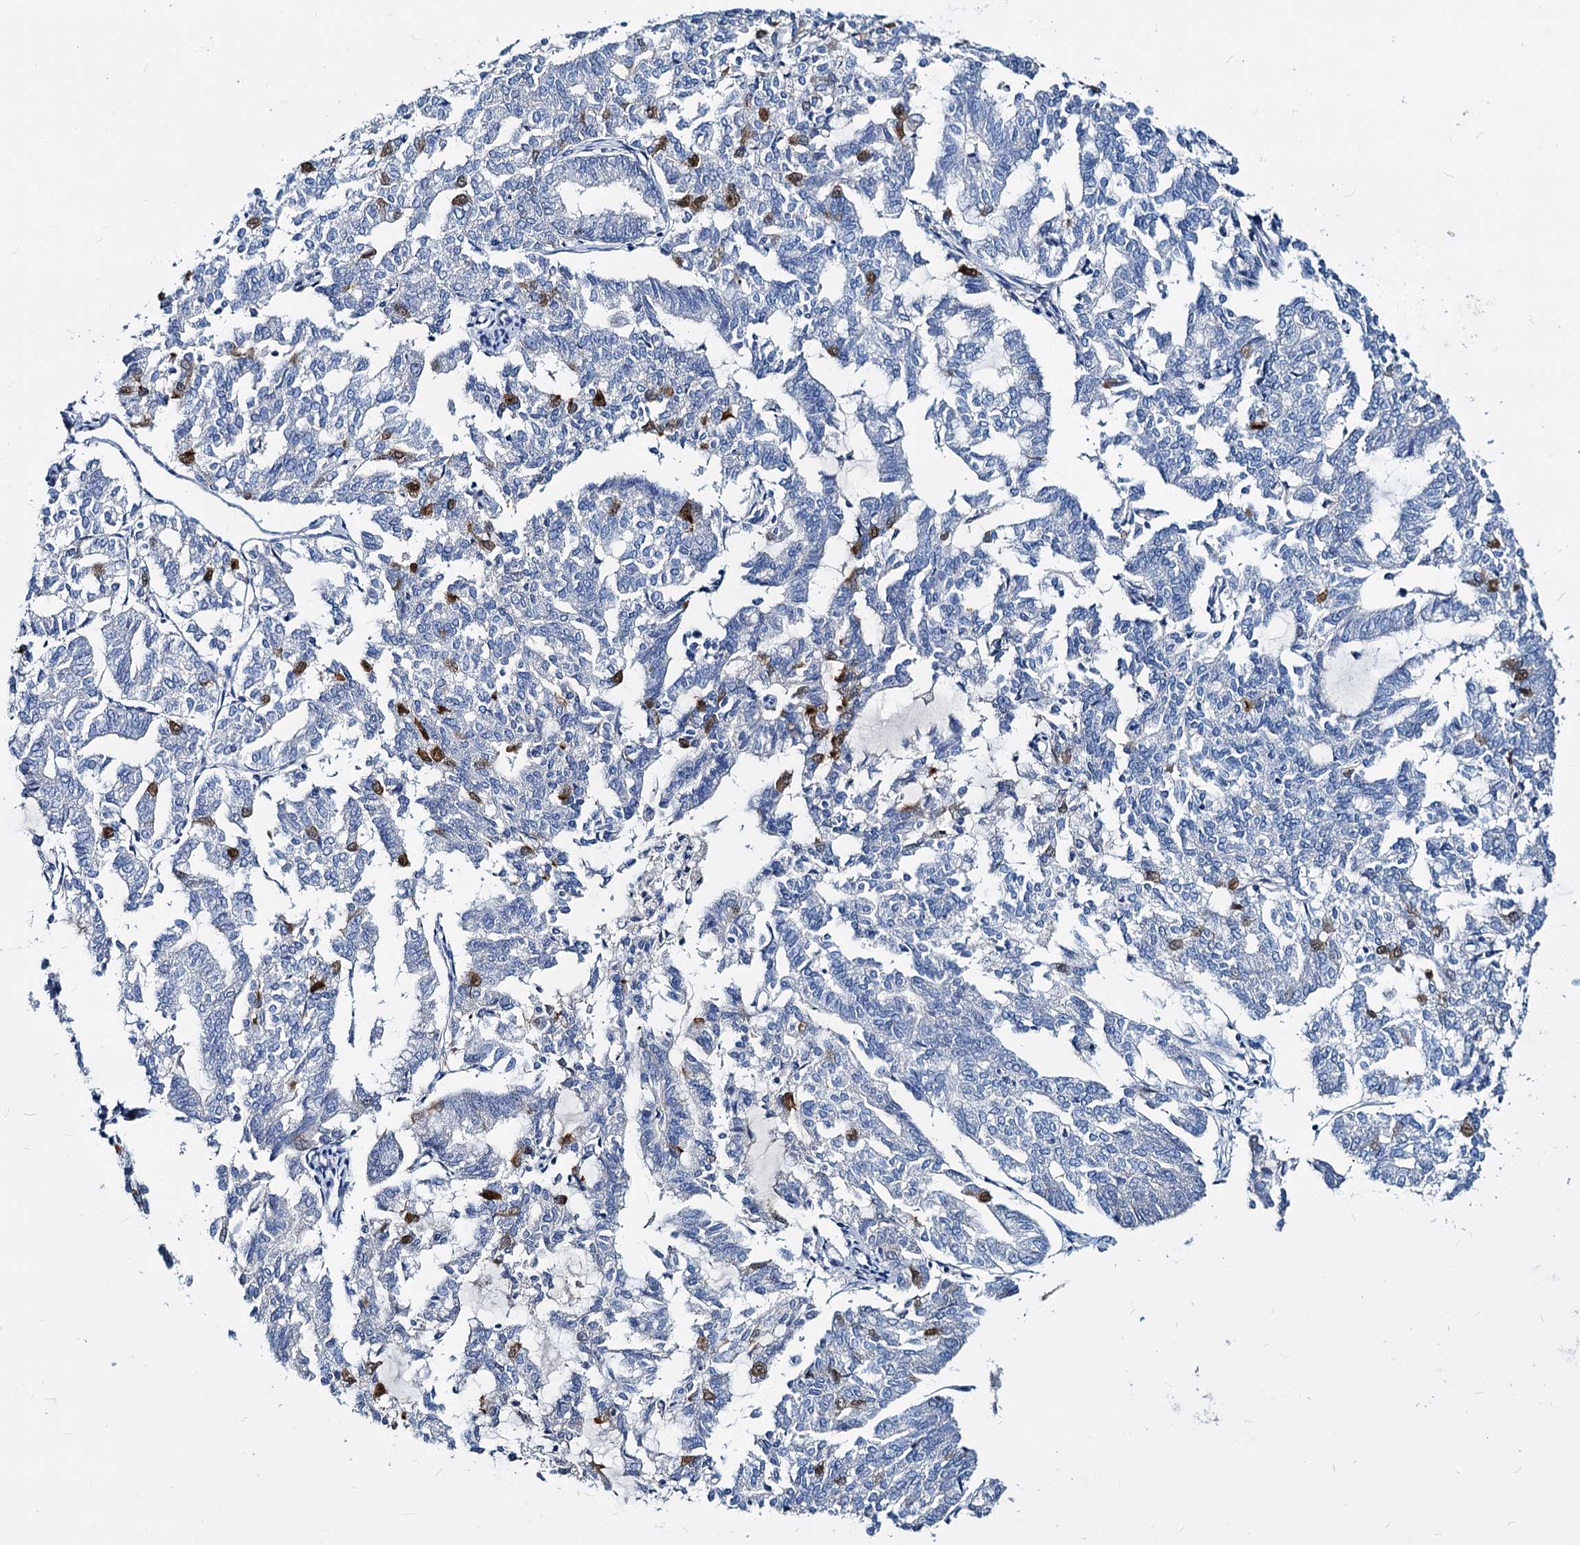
{"staining": {"intensity": "moderate", "quantity": "<25%", "location": "nuclear"}, "tissue": "endometrial cancer", "cell_type": "Tumor cells", "image_type": "cancer", "snomed": [{"axis": "morphology", "description": "Adenocarcinoma, NOS"}, {"axis": "topography", "description": "Endometrium"}], "caption": "Endometrial cancer stained for a protein shows moderate nuclear positivity in tumor cells.", "gene": "DYDC2", "patient": {"sex": "female", "age": 79}}